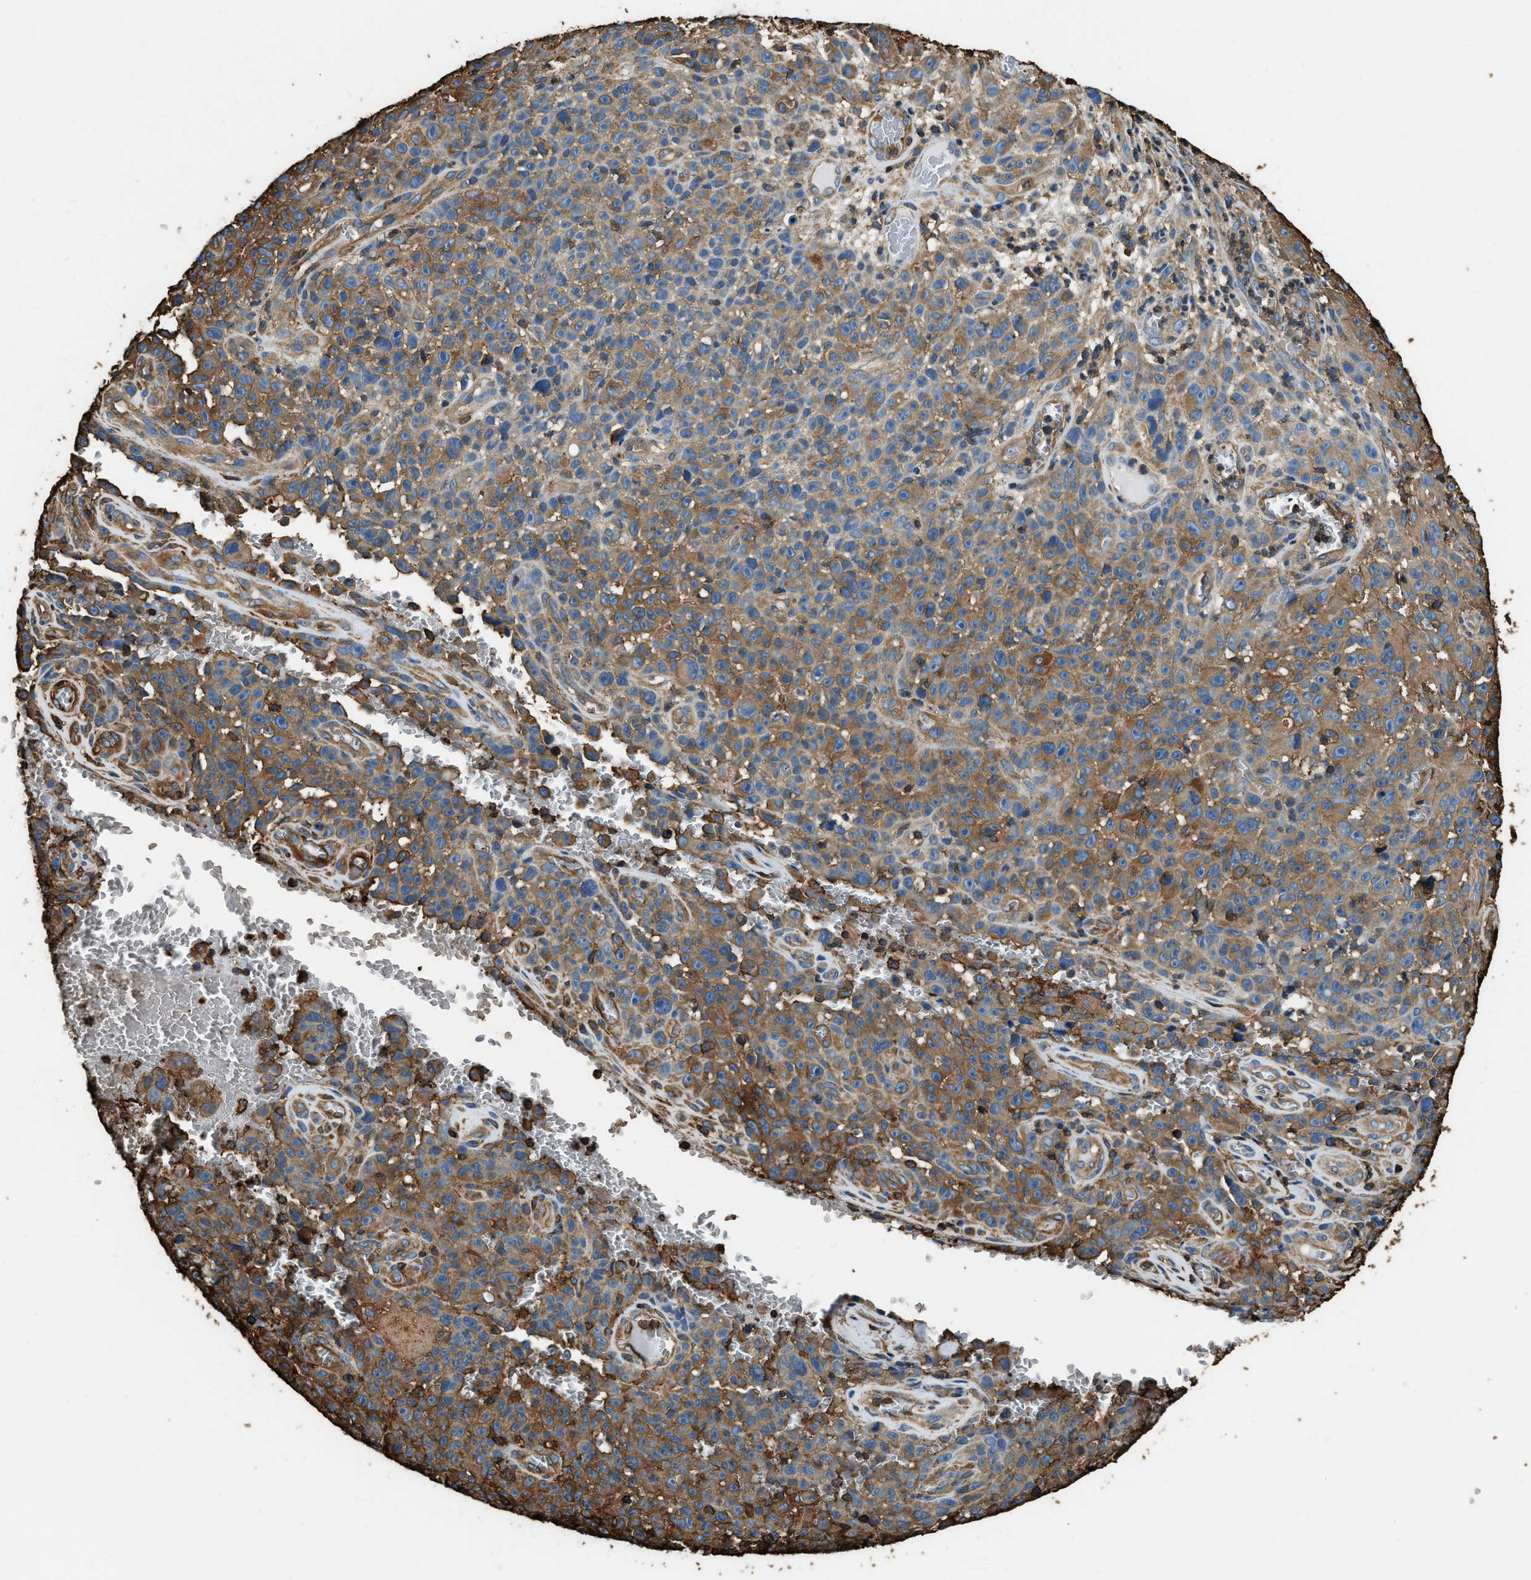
{"staining": {"intensity": "moderate", "quantity": ">75%", "location": "cytoplasmic/membranous"}, "tissue": "melanoma", "cell_type": "Tumor cells", "image_type": "cancer", "snomed": [{"axis": "morphology", "description": "Malignant melanoma, NOS"}, {"axis": "topography", "description": "Skin"}], "caption": "This image displays IHC staining of human malignant melanoma, with medium moderate cytoplasmic/membranous staining in about >75% of tumor cells.", "gene": "ACCS", "patient": {"sex": "female", "age": 82}}